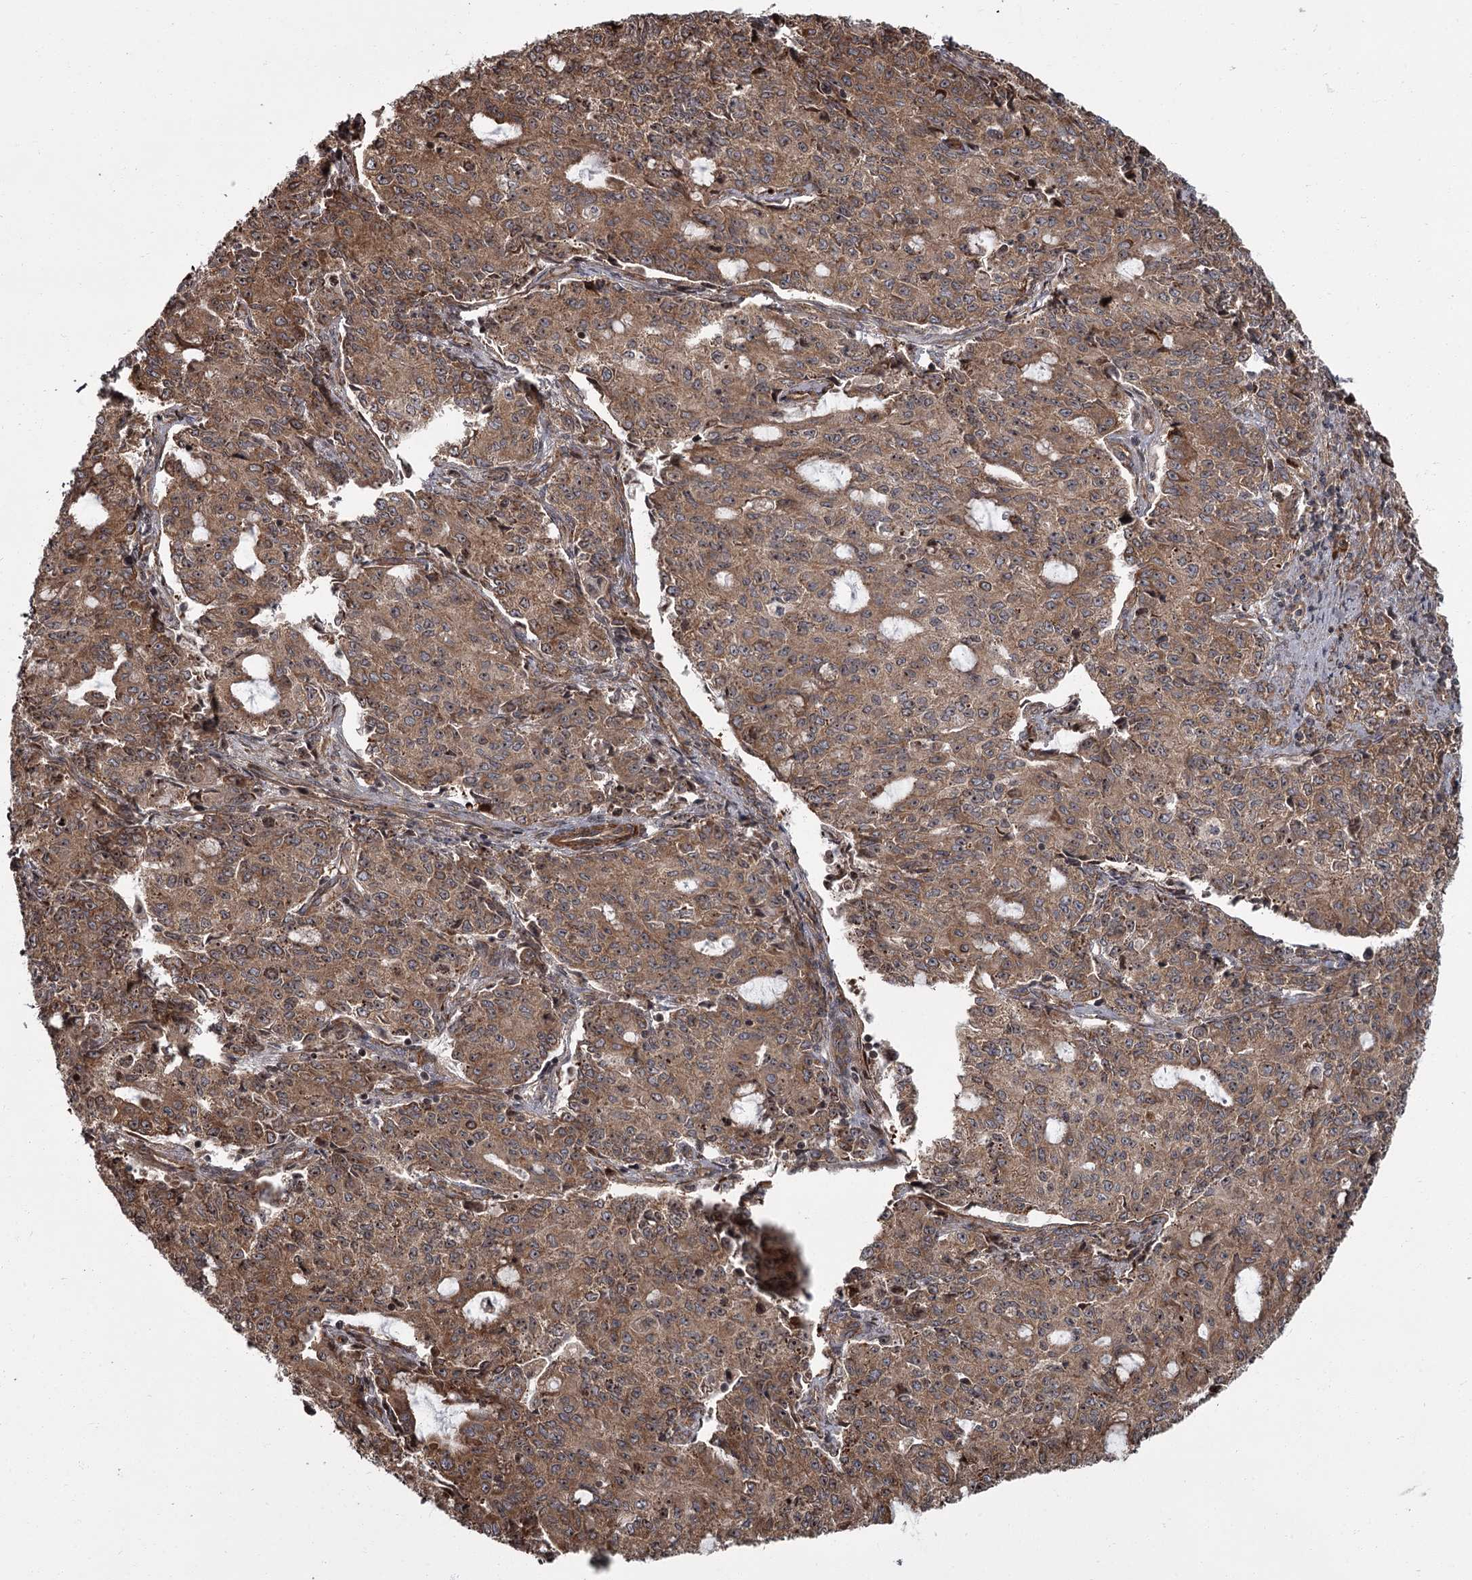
{"staining": {"intensity": "moderate", "quantity": ">75%", "location": "cytoplasmic/membranous"}, "tissue": "endometrial cancer", "cell_type": "Tumor cells", "image_type": "cancer", "snomed": [{"axis": "morphology", "description": "Adenocarcinoma, NOS"}, {"axis": "topography", "description": "Endometrium"}], "caption": "Tumor cells display medium levels of moderate cytoplasmic/membranous positivity in approximately >75% of cells in endometrial adenocarcinoma.", "gene": "THAP9", "patient": {"sex": "female", "age": 50}}